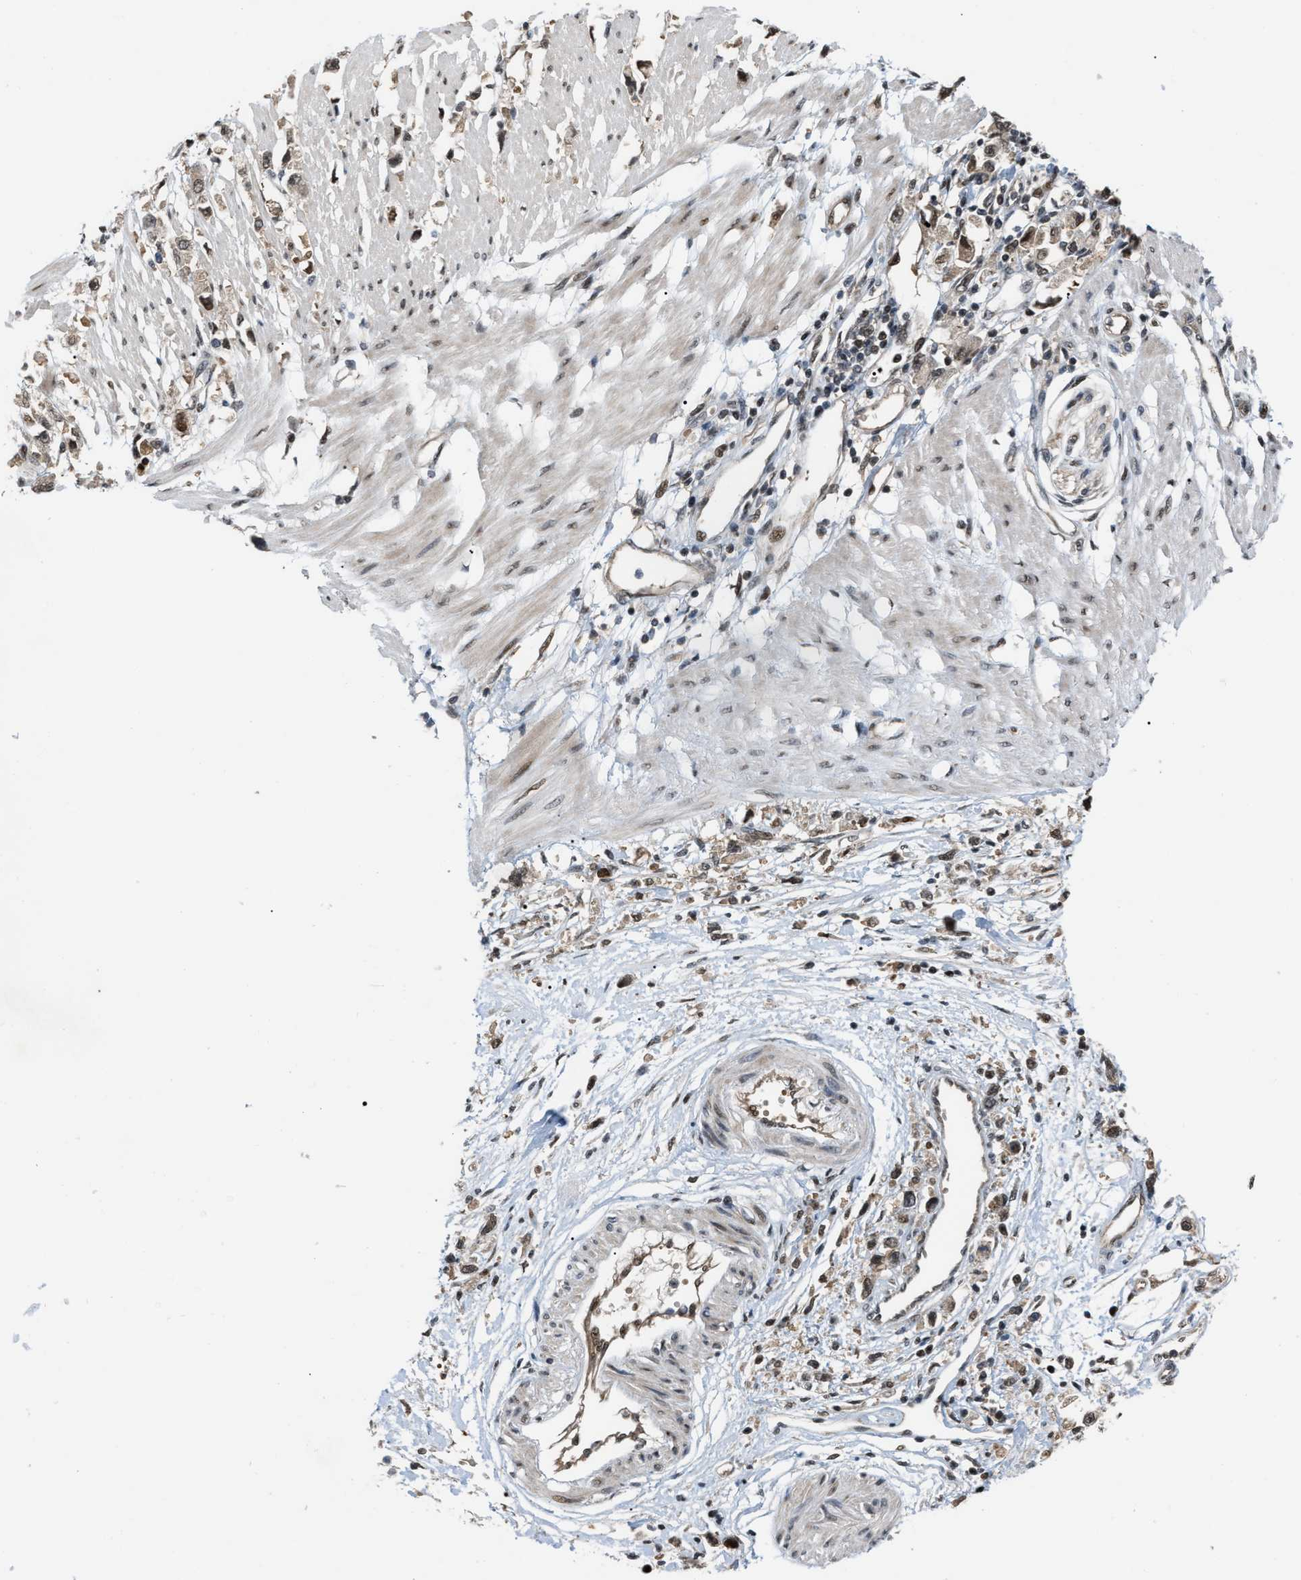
{"staining": {"intensity": "weak", "quantity": "25%-75%", "location": "cytoplasmic/membranous,nuclear"}, "tissue": "stomach cancer", "cell_type": "Tumor cells", "image_type": "cancer", "snomed": [{"axis": "morphology", "description": "Adenocarcinoma, NOS"}, {"axis": "topography", "description": "Stomach"}], "caption": "Adenocarcinoma (stomach) was stained to show a protein in brown. There is low levels of weak cytoplasmic/membranous and nuclear expression in approximately 25%-75% of tumor cells.", "gene": "RFFL", "patient": {"sex": "female", "age": 59}}